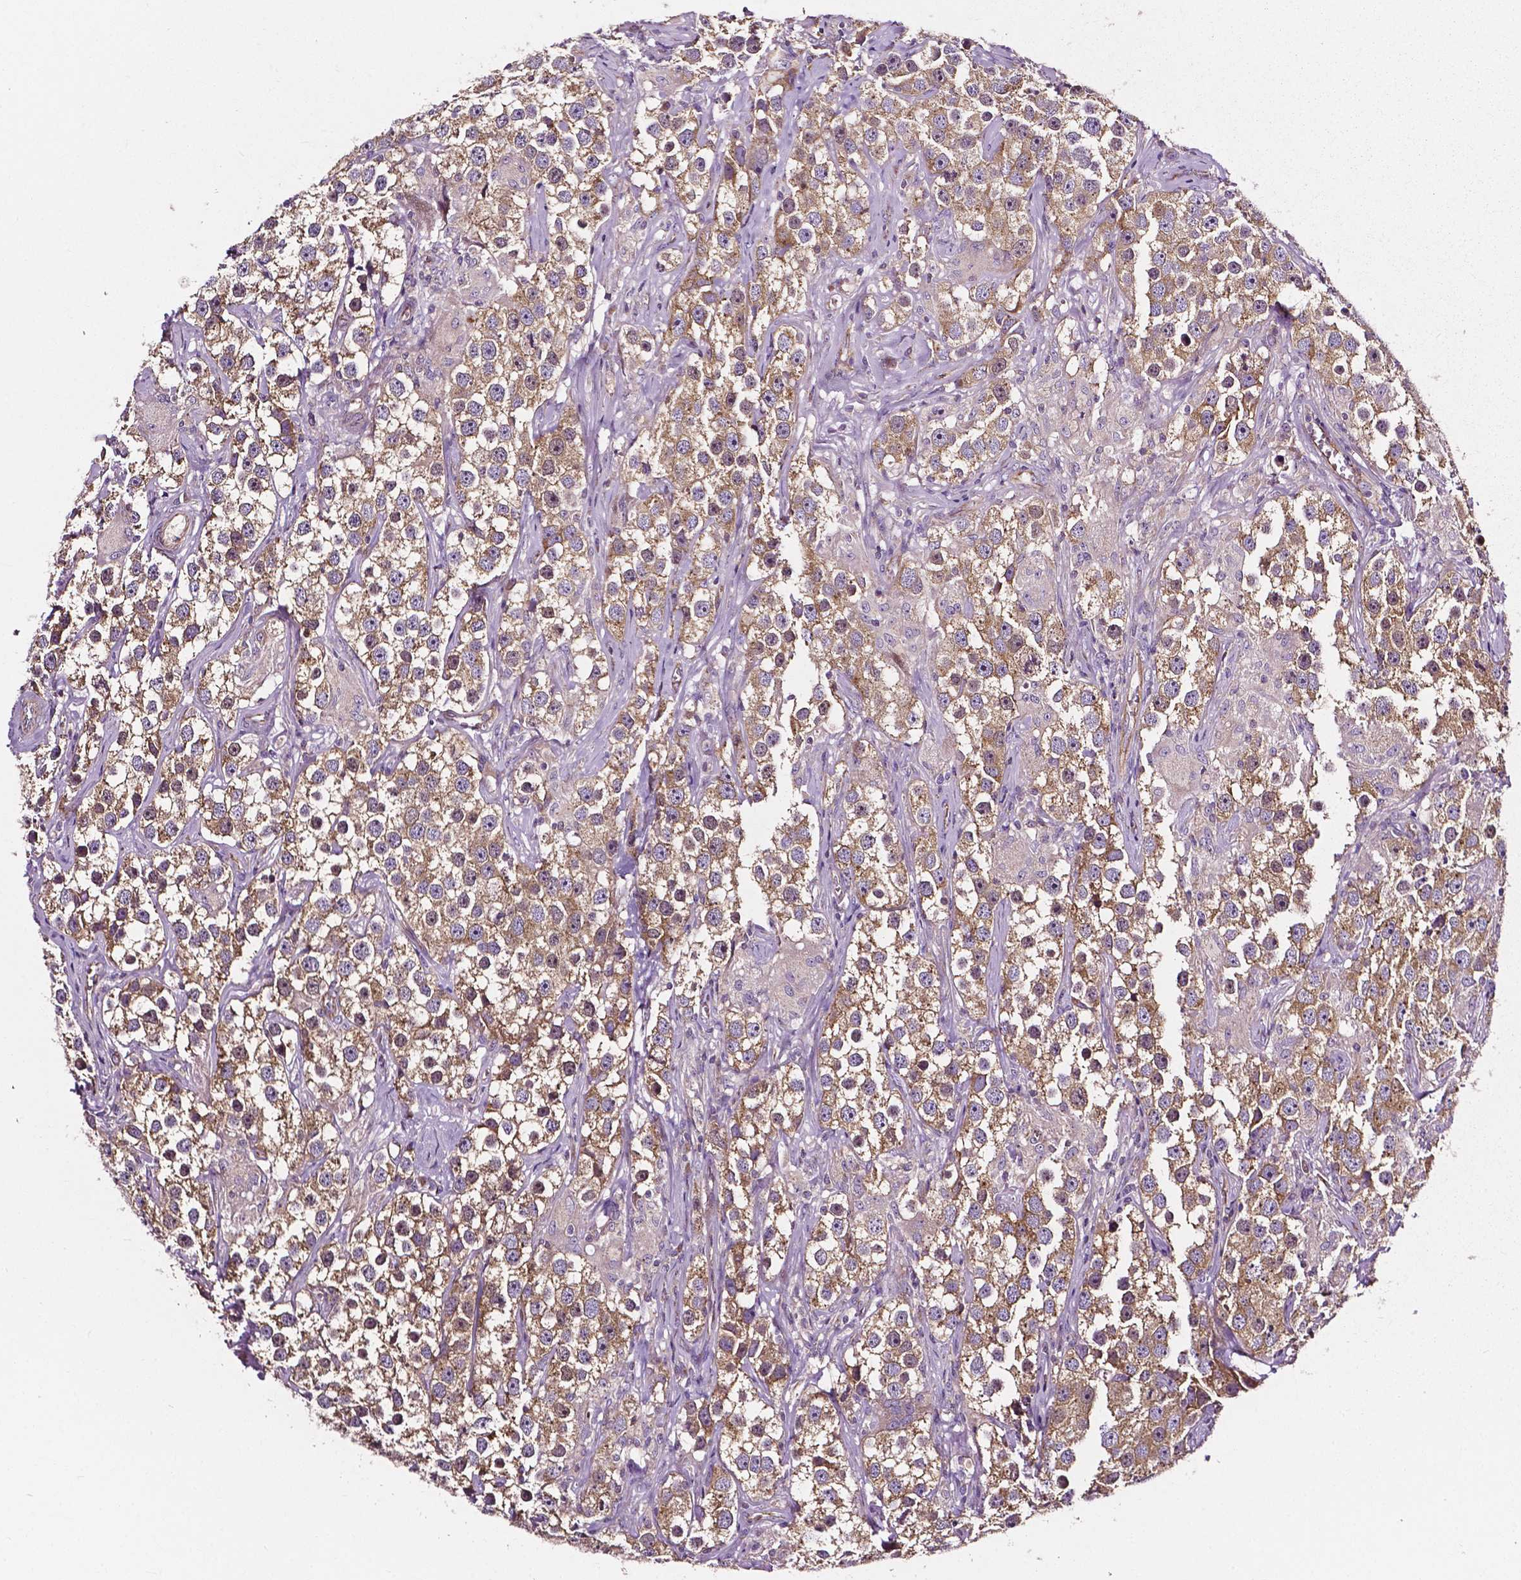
{"staining": {"intensity": "moderate", "quantity": ">75%", "location": "cytoplasmic/membranous"}, "tissue": "testis cancer", "cell_type": "Tumor cells", "image_type": "cancer", "snomed": [{"axis": "morphology", "description": "Seminoma, NOS"}, {"axis": "topography", "description": "Testis"}], "caption": "This micrograph displays immunohistochemistry (IHC) staining of human seminoma (testis), with medium moderate cytoplasmic/membranous staining in approximately >75% of tumor cells.", "gene": "ATG16L1", "patient": {"sex": "male", "age": 49}}